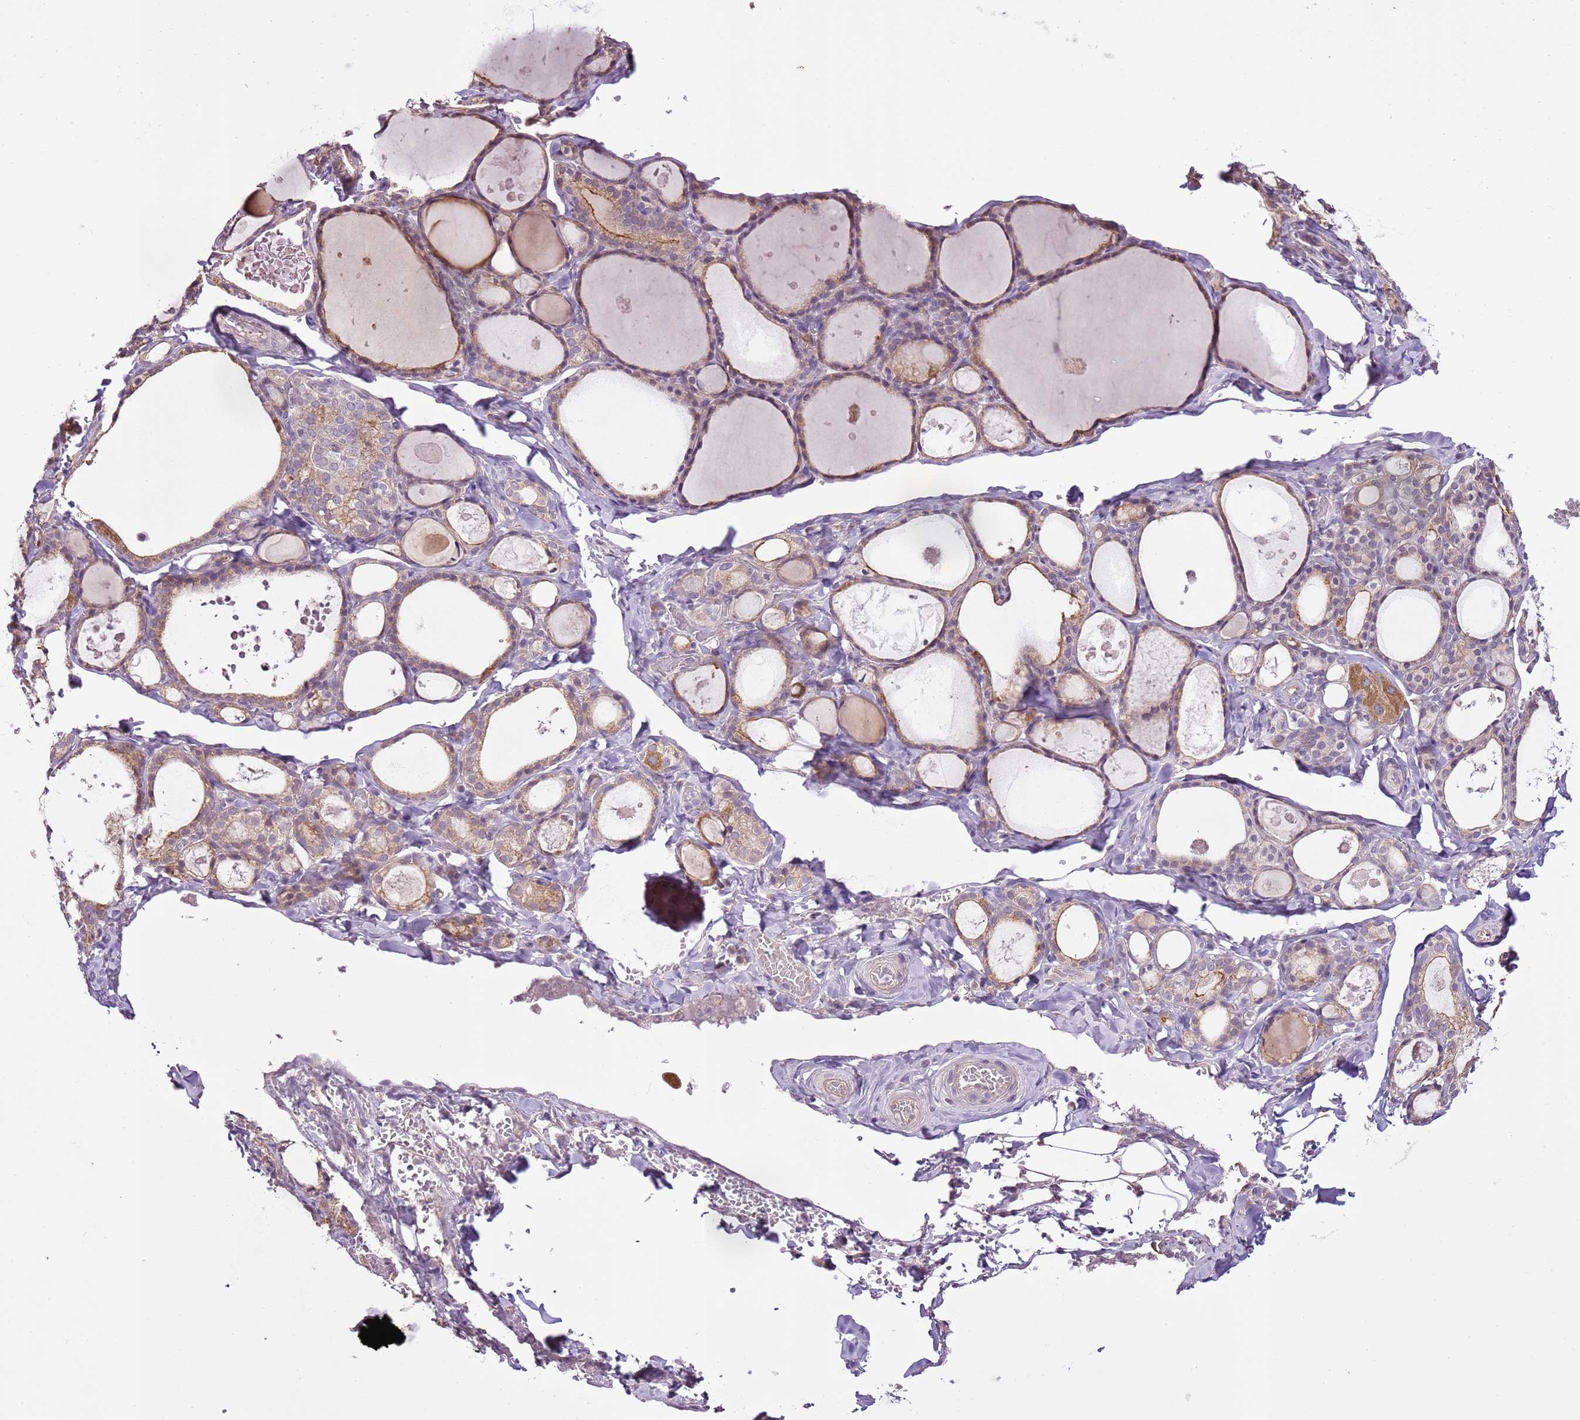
{"staining": {"intensity": "weak", "quantity": "25%-75%", "location": "cytoplasmic/membranous"}, "tissue": "thyroid gland", "cell_type": "Glandular cells", "image_type": "normal", "snomed": [{"axis": "morphology", "description": "Normal tissue, NOS"}, {"axis": "topography", "description": "Thyroid gland"}], "caption": "Thyroid gland stained for a protein (brown) reveals weak cytoplasmic/membranous positive expression in about 25%-75% of glandular cells.", "gene": "CMKLR1", "patient": {"sex": "male", "age": 56}}